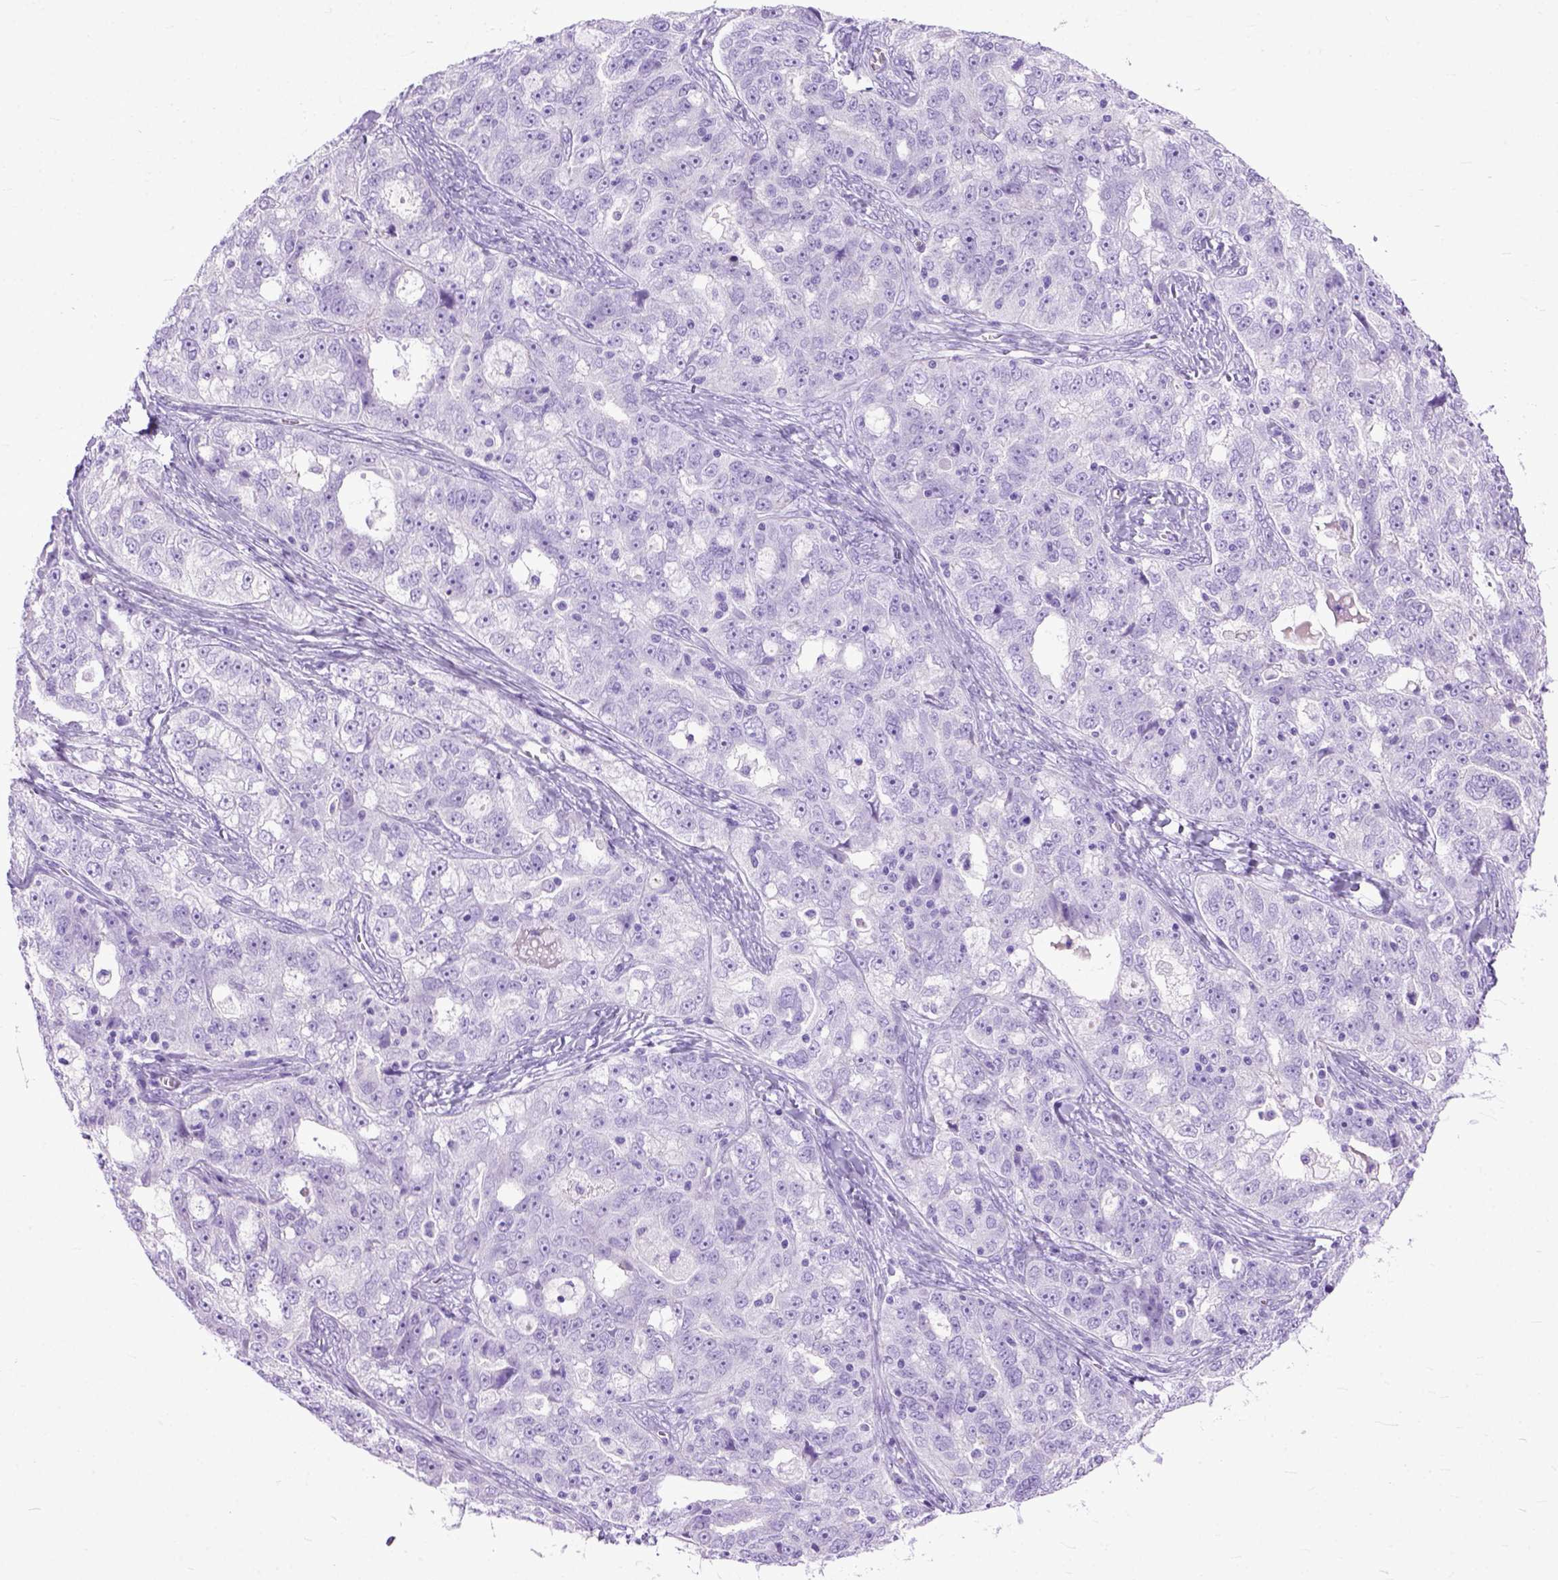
{"staining": {"intensity": "negative", "quantity": "none", "location": "none"}, "tissue": "ovarian cancer", "cell_type": "Tumor cells", "image_type": "cancer", "snomed": [{"axis": "morphology", "description": "Cystadenocarcinoma, serous, NOS"}, {"axis": "topography", "description": "Ovary"}], "caption": "Tumor cells are negative for protein expression in human ovarian serous cystadenocarcinoma.", "gene": "GNGT1", "patient": {"sex": "female", "age": 51}}